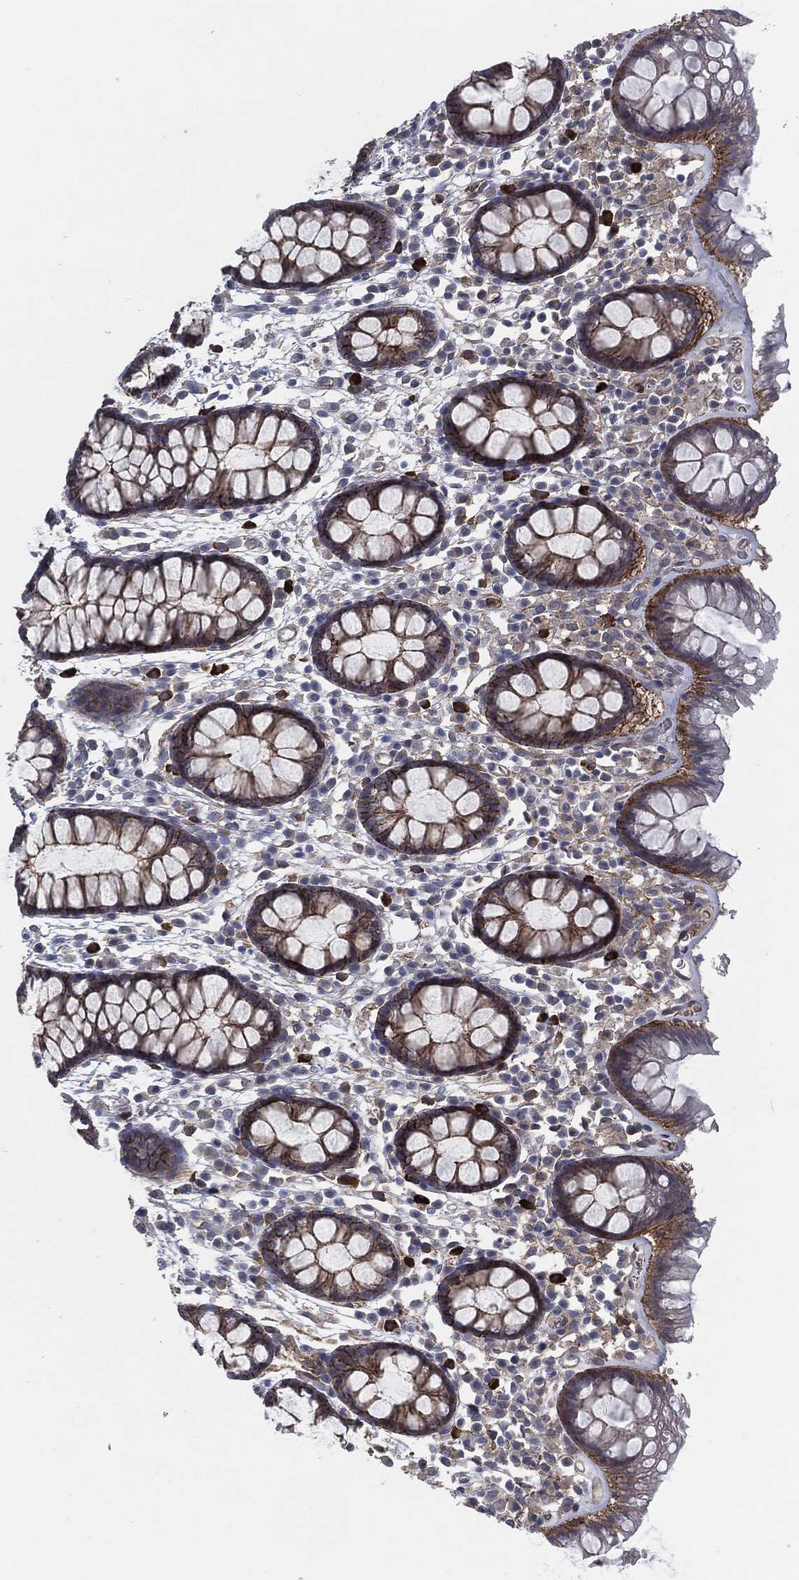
{"staining": {"intensity": "negative", "quantity": "none", "location": "none"}, "tissue": "colon", "cell_type": "Endothelial cells", "image_type": "normal", "snomed": [{"axis": "morphology", "description": "Normal tissue, NOS"}, {"axis": "topography", "description": "Colon"}], "caption": "Endothelial cells are negative for protein expression in normal human colon. (Stains: DAB immunohistochemistry (IHC) with hematoxylin counter stain, Microscopy: brightfield microscopy at high magnification).", "gene": "SVIL", "patient": {"sex": "male", "age": 76}}